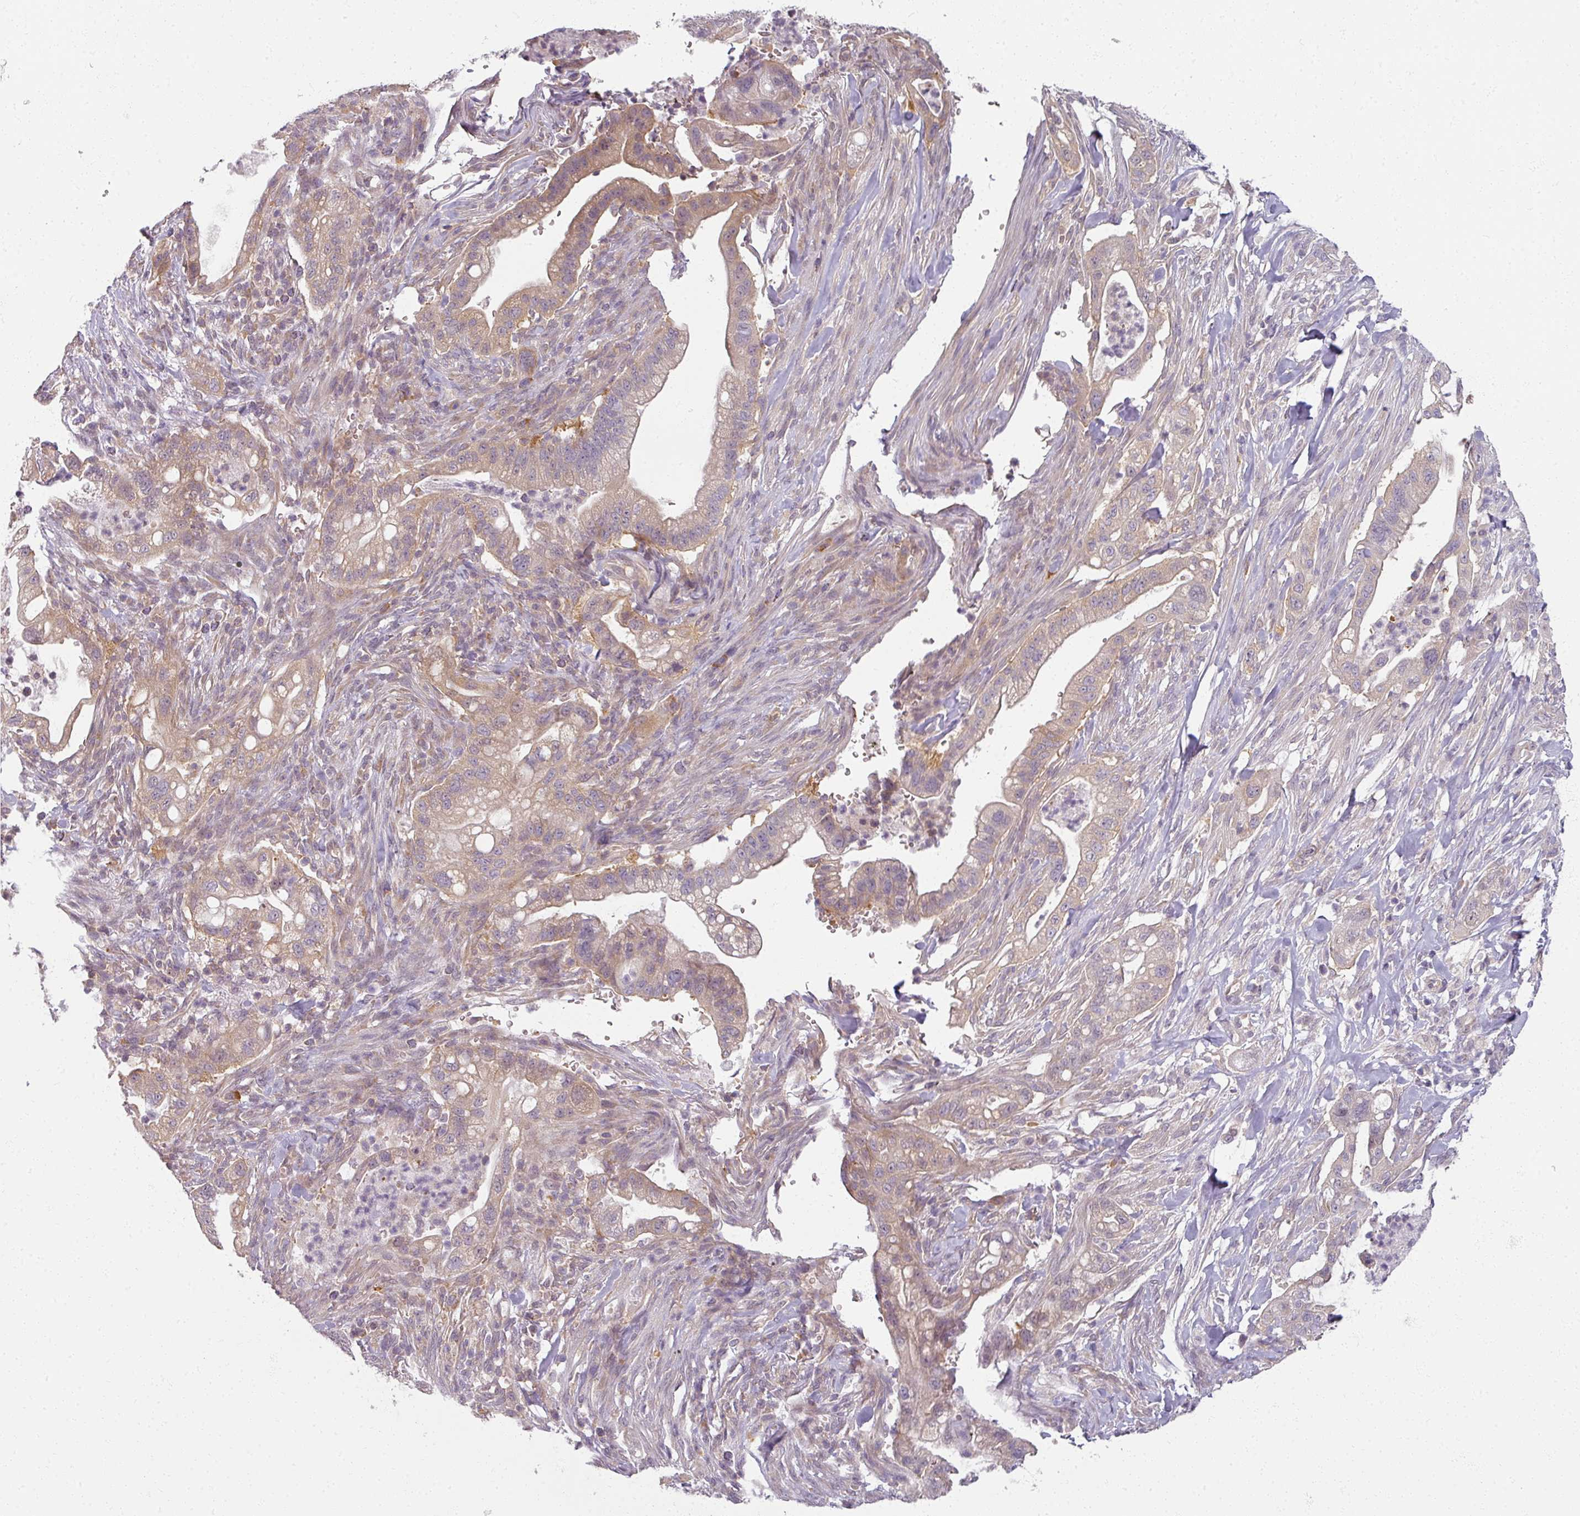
{"staining": {"intensity": "weak", "quantity": "25%-75%", "location": "cytoplasmic/membranous"}, "tissue": "pancreatic cancer", "cell_type": "Tumor cells", "image_type": "cancer", "snomed": [{"axis": "morphology", "description": "Adenocarcinoma, NOS"}, {"axis": "topography", "description": "Pancreas"}], "caption": "Protein positivity by immunohistochemistry reveals weak cytoplasmic/membranous staining in approximately 25%-75% of tumor cells in adenocarcinoma (pancreatic).", "gene": "AGPAT4", "patient": {"sex": "male", "age": 44}}